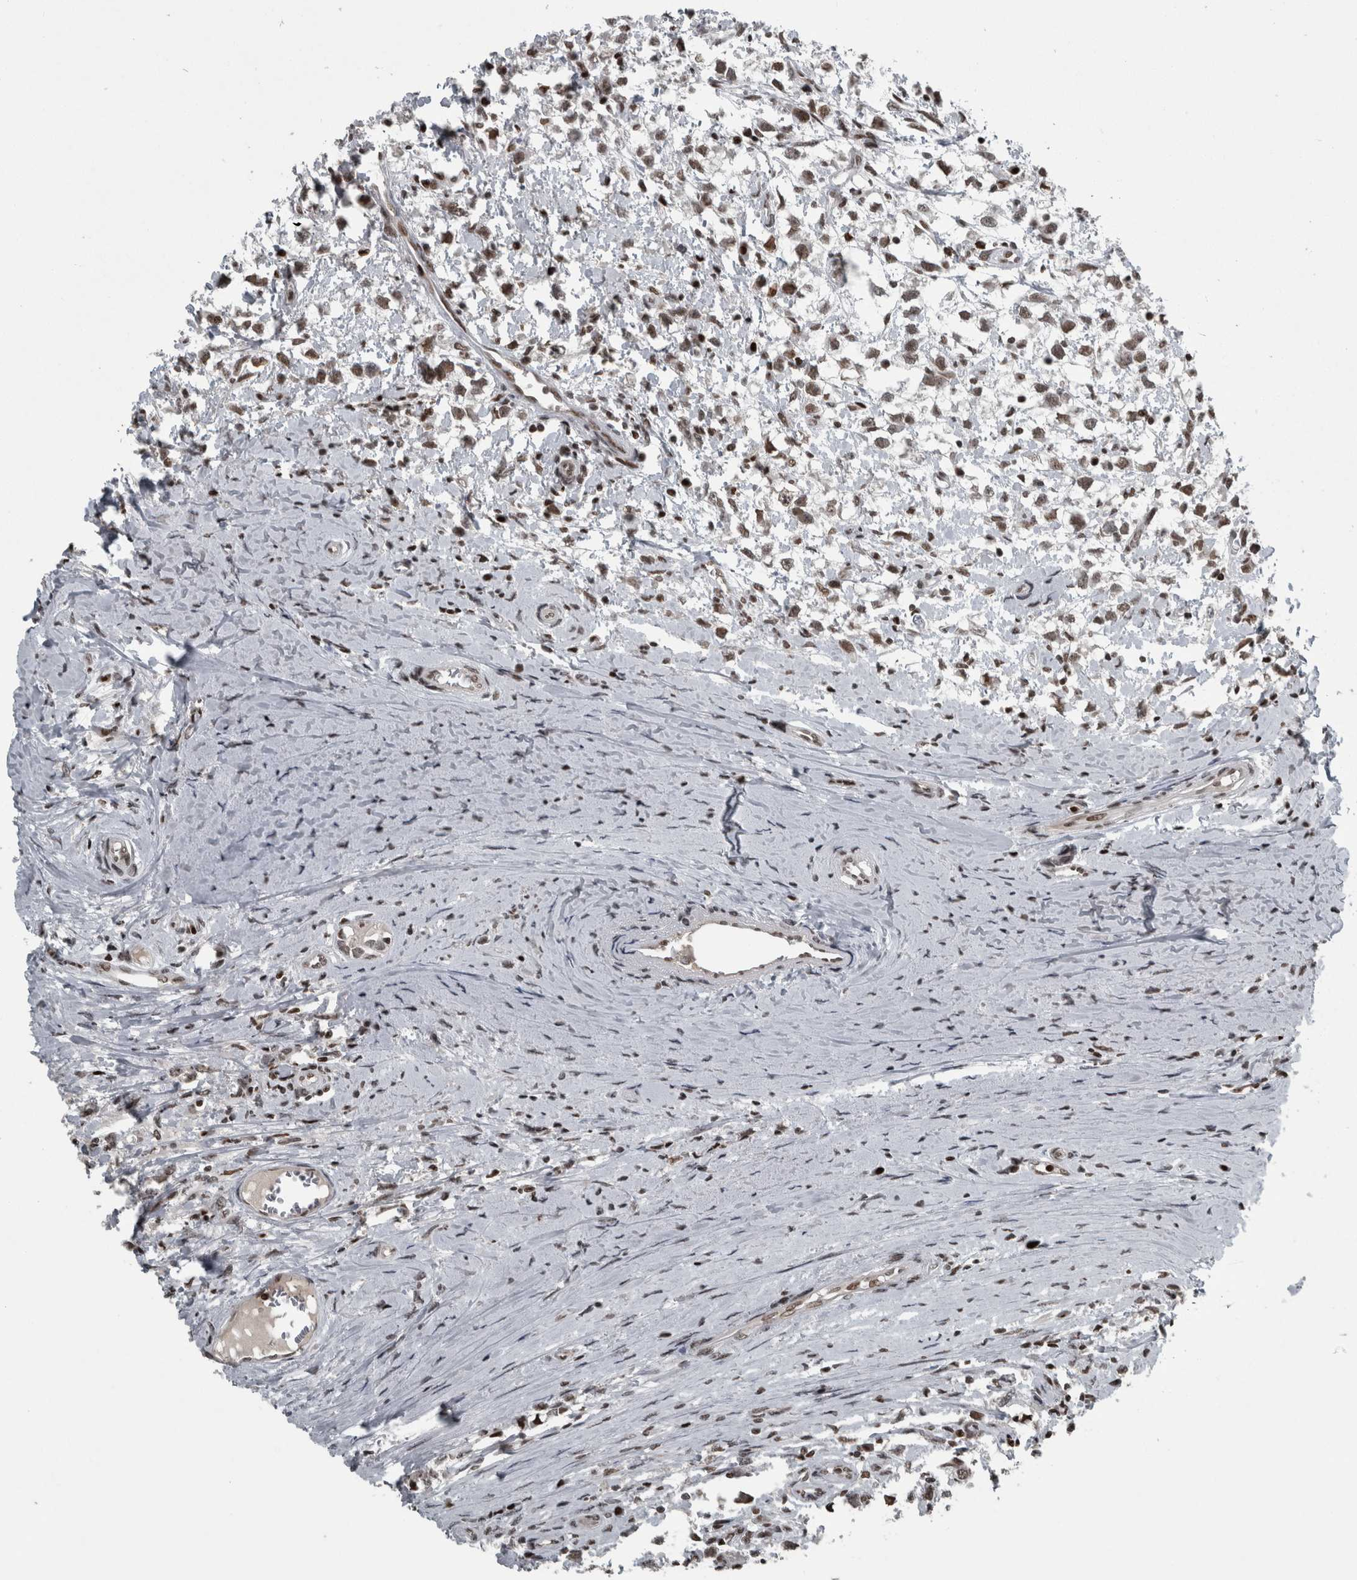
{"staining": {"intensity": "weak", "quantity": ">75%", "location": "nuclear"}, "tissue": "testis cancer", "cell_type": "Tumor cells", "image_type": "cancer", "snomed": [{"axis": "morphology", "description": "Seminoma, NOS"}, {"axis": "morphology", "description": "Carcinoma, Embryonal, NOS"}, {"axis": "topography", "description": "Testis"}], "caption": "Immunohistochemical staining of testis cancer (embryonal carcinoma) exhibits weak nuclear protein staining in approximately >75% of tumor cells. (Brightfield microscopy of DAB IHC at high magnification).", "gene": "UNC50", "patient": {"sex": "male", "age": 51}}